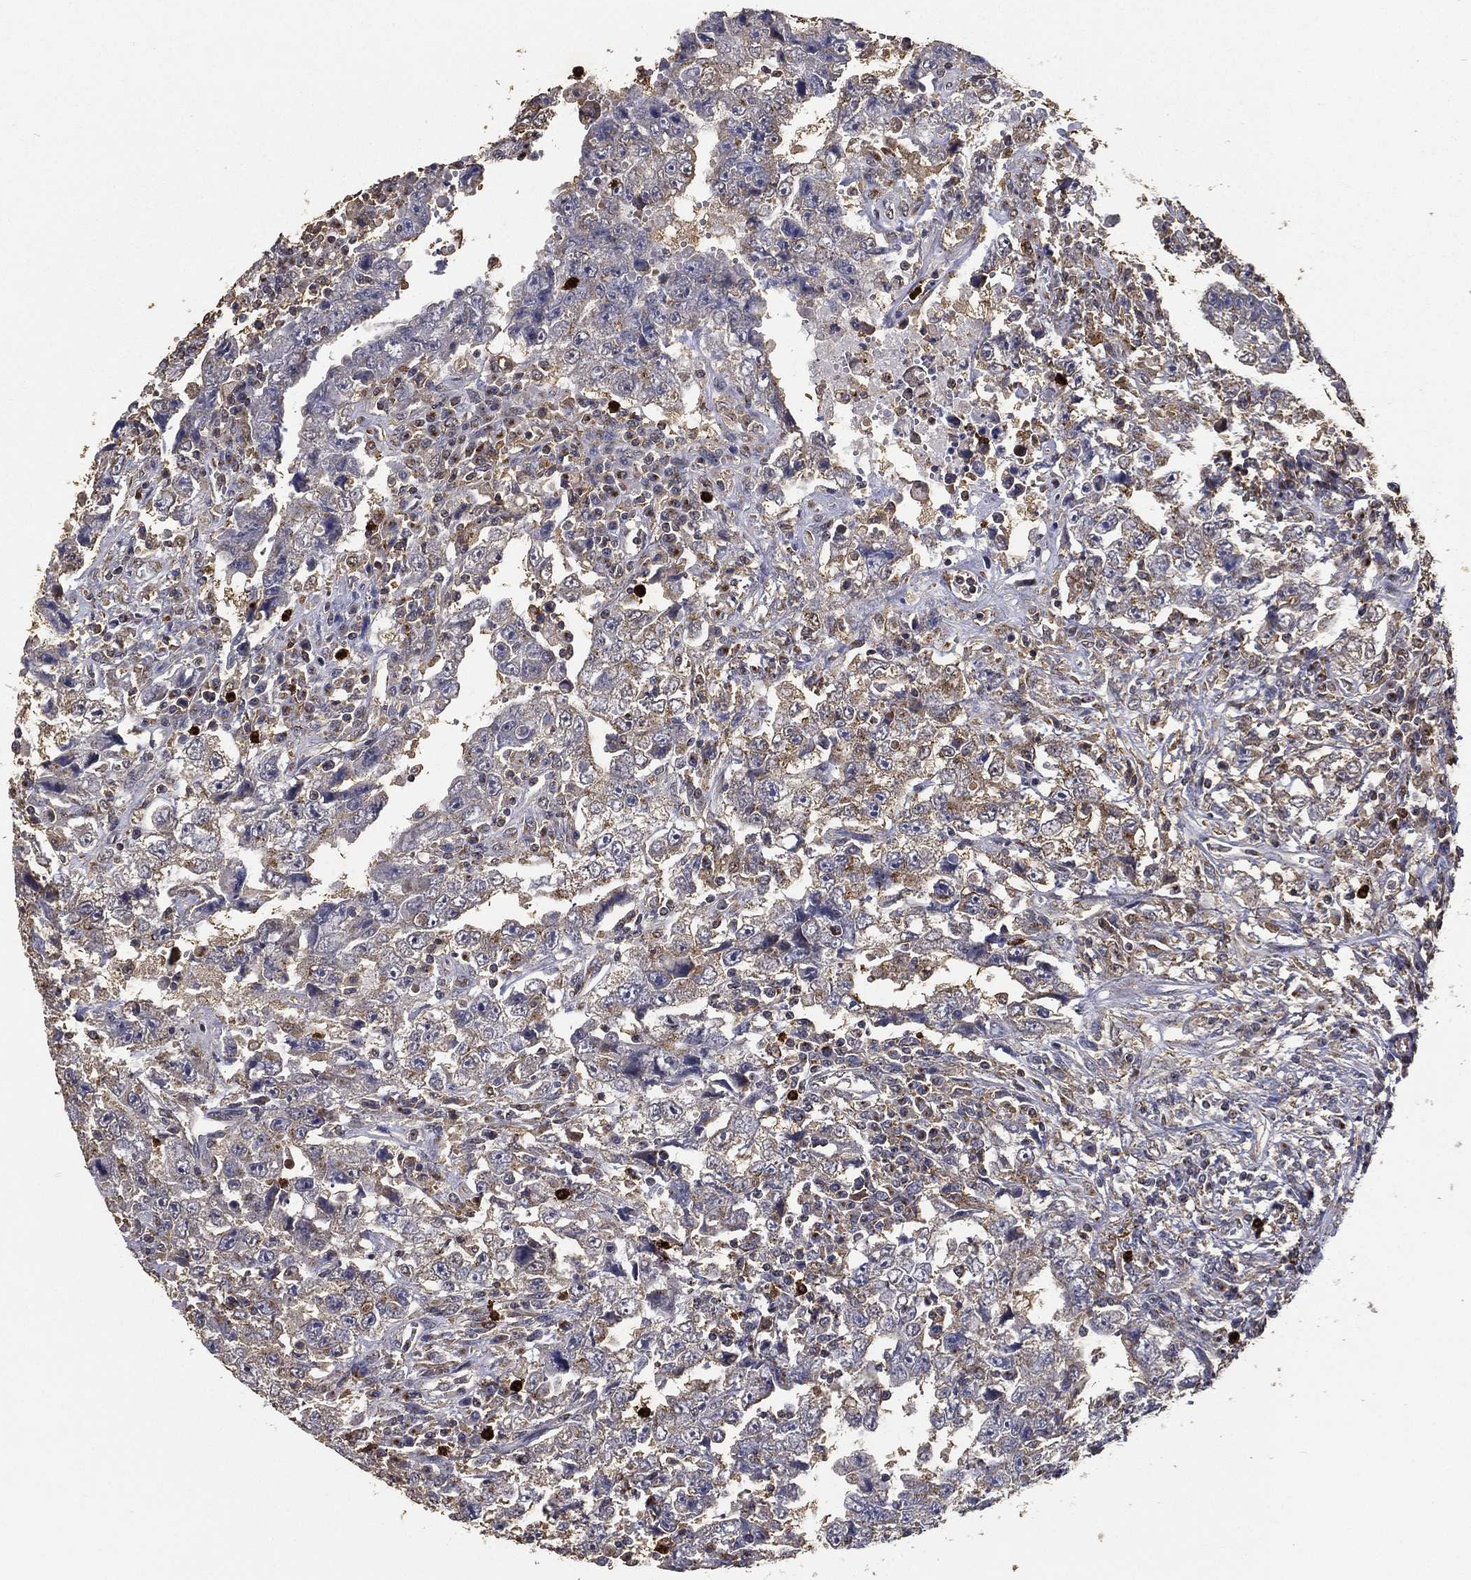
{"staining": {"intensity": "weak", "quantity": "25%-75%", "location": "cytoplasmic/membranous"}, "tissue": "testis cancer", "cell_type": "Tumor cells", "image_type": "cancer", "snomed": [{"axis": "morphology", "description": "Carcinoma, Embryonal, NOS"}, {"axis": "topography", "description": "Testis"}], "caption": "Embryonal carcinoma (testis) stained for a protein exhibits weak cytoplasmic/membranous positivity in tumor cells.", "gene": "GPR183", "patient": {"sex": "male", "age": 26}}